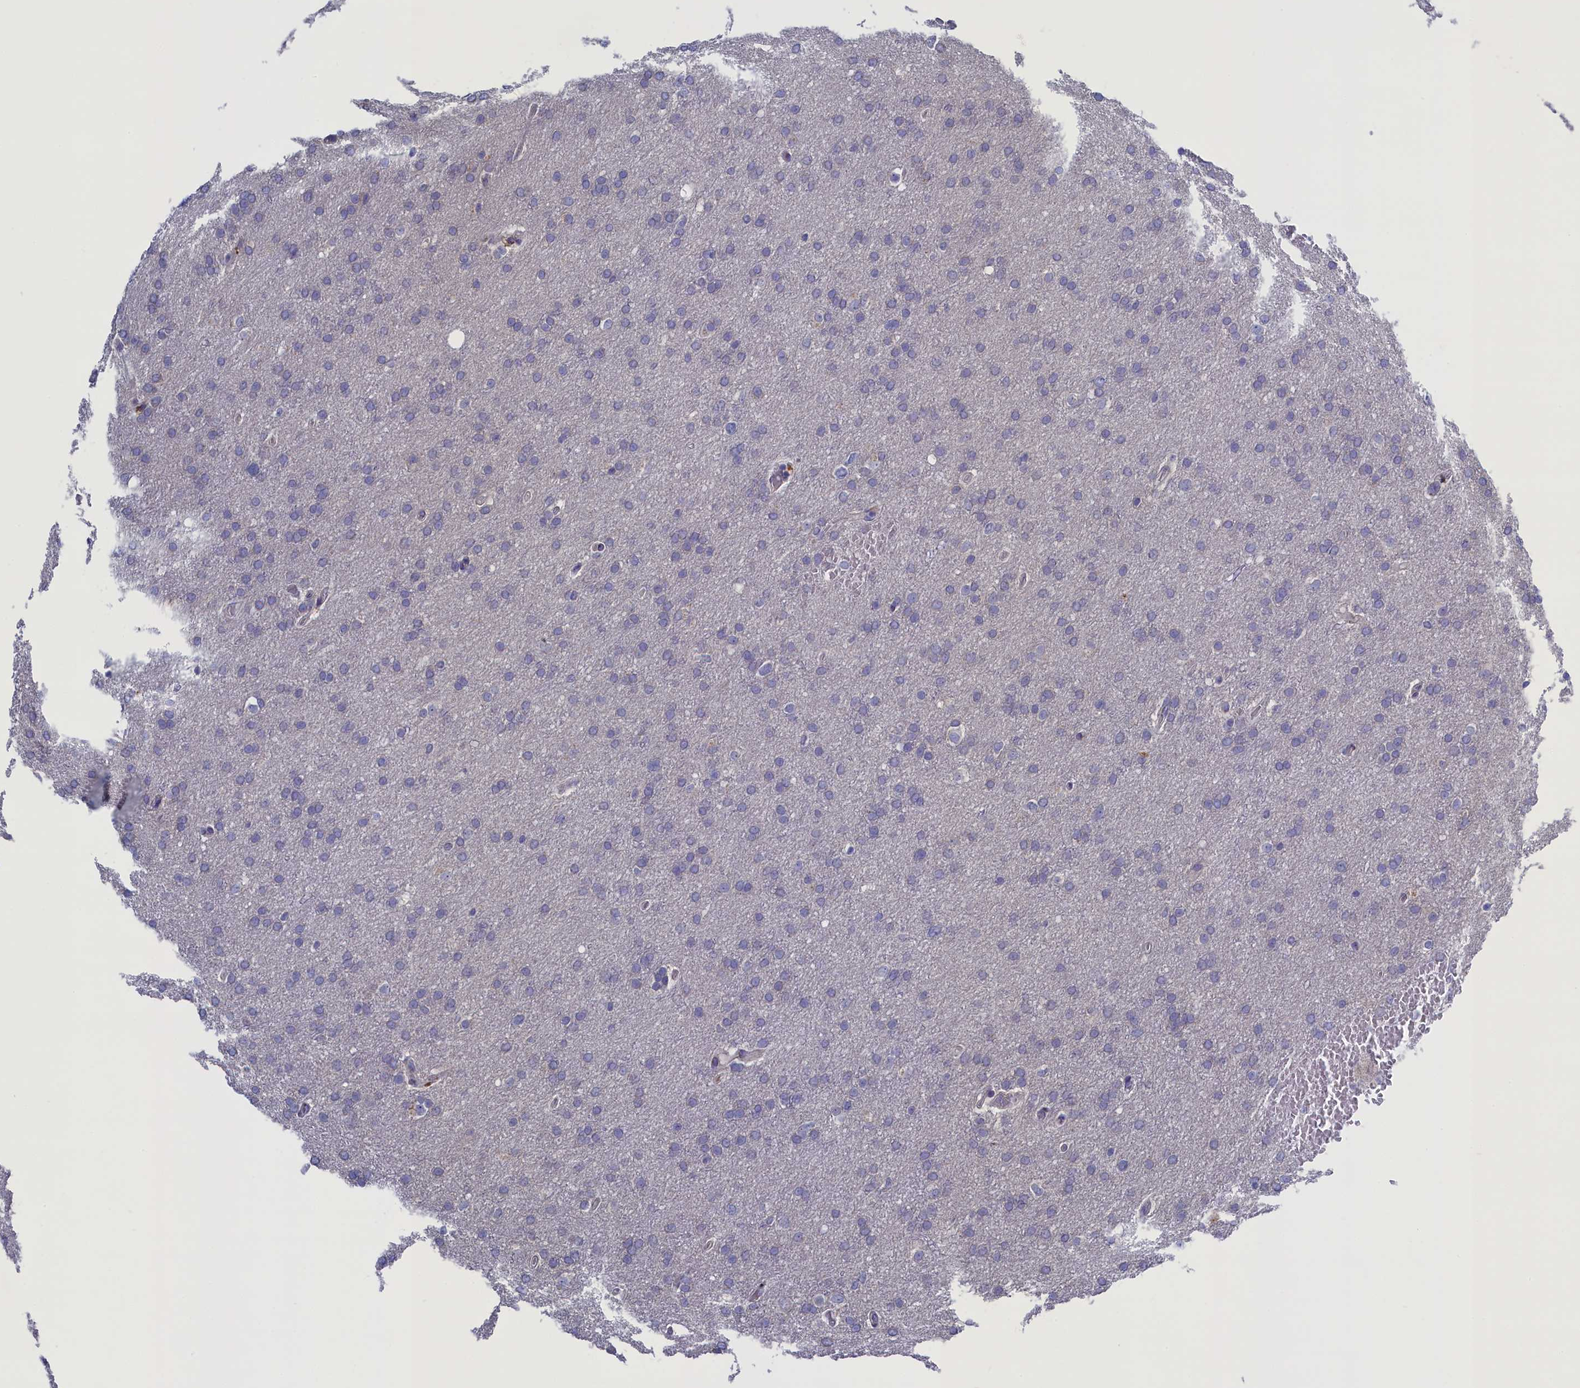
{"staining": {"intensity": "negative", "quantity": "none", "location": "none"}, "tissue": "glioma", "cell_type": "Tumor cells", "image_type": "cancer", "snomed": [{"axis": "morphology", "description": "Glioma, malignant, High grade"}, {"axis": "topography", "description": "Cerebral cortex"}], "caption": "There is no significant expression in tumor cells of glioma.", "gene": "GPR108", "patient": {"sex": "female", "age": 36}}